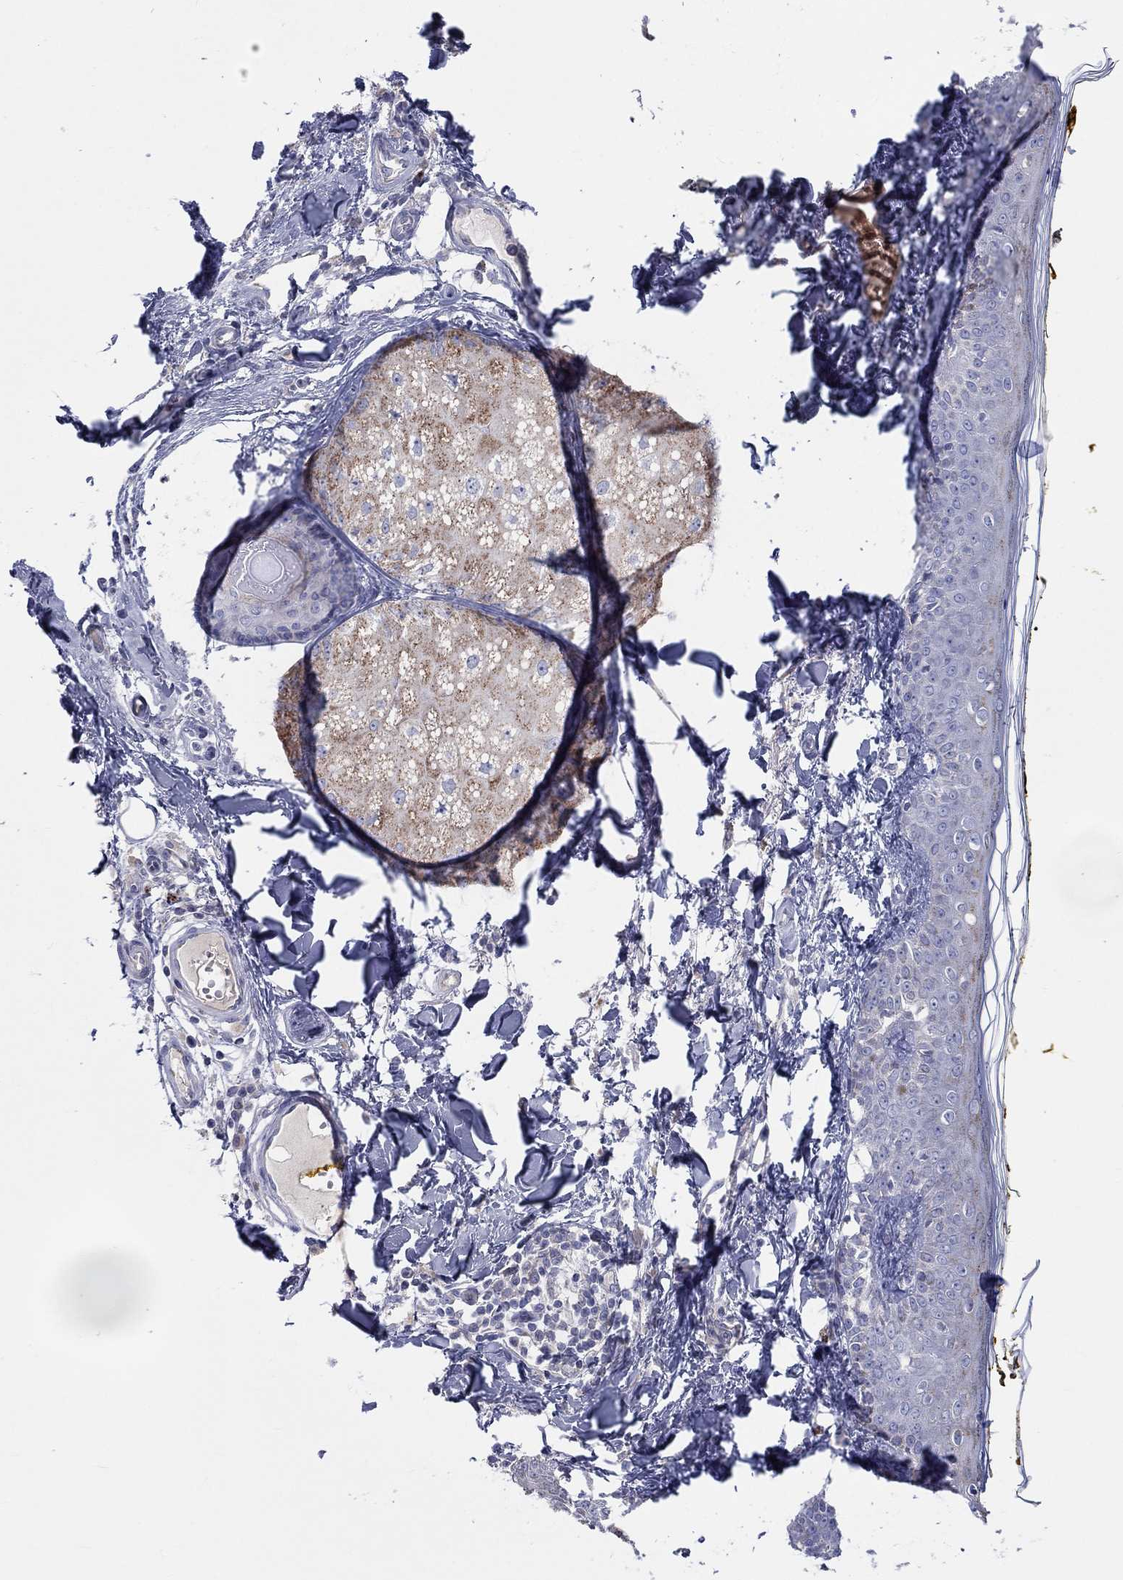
{"staining": {"intensity": "negative", "quantity": "none", "location": "none"}, "tissue": "skin", "cell_type": "Fibroblasts", "image_type": "normal", "snomed": [{"axis": "morphology", "description": "Normal tissue, NOS"}, {"axis": "topography", "description": "Skin"}], "caption": "A high-resolution histopathology image shows immunohistochemistry staining of benign skin, which exhibits no significant staining in fibroblasts.", "gene": "BCO2", "patient": {"sex": "male", "age": 76}}